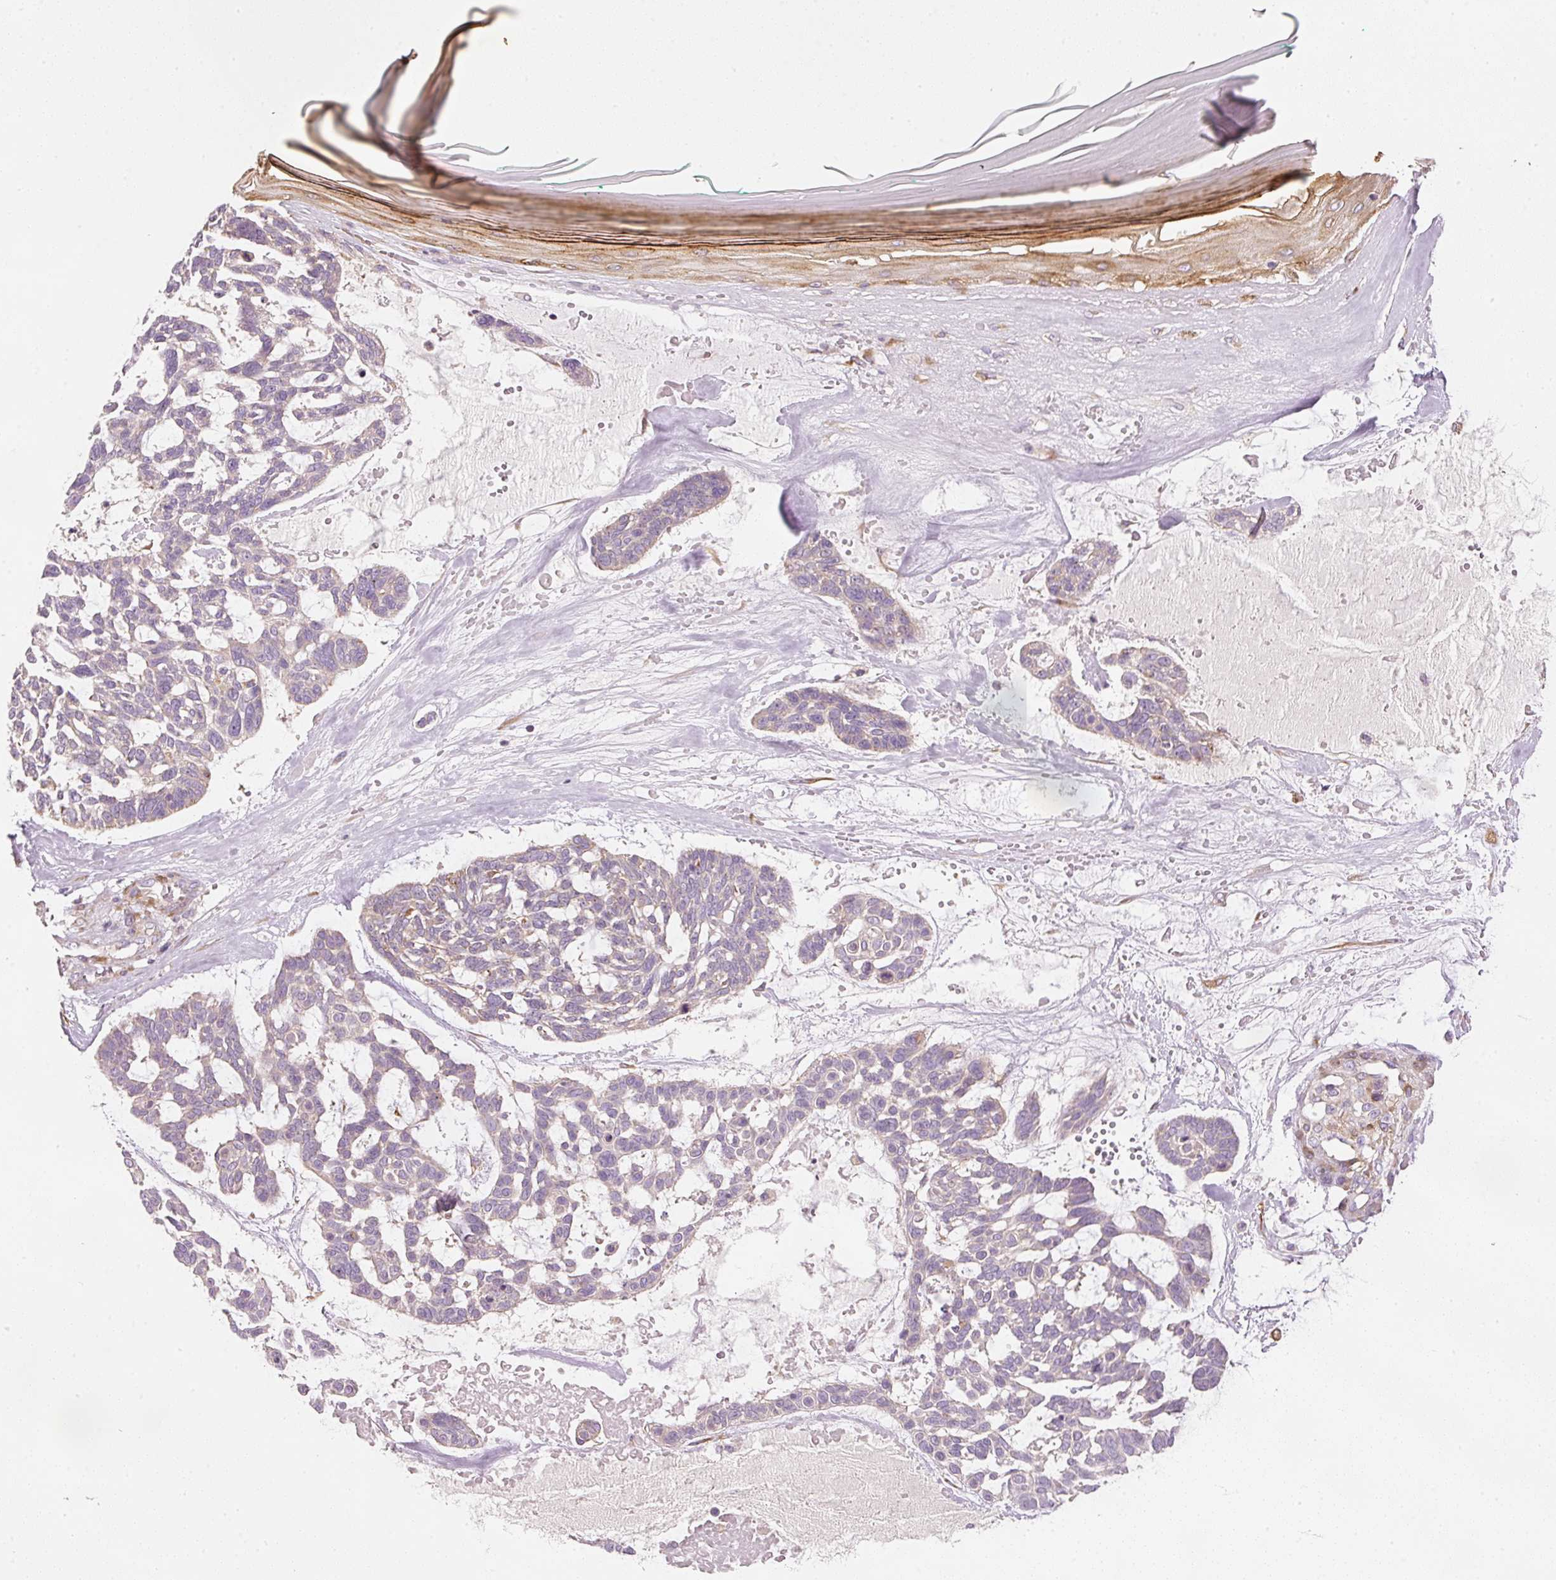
{"staining": {"intensity": "weak", "quantity": "<25%", "location": "cytoplasmic/membranous"}, "tissue": "skin cancer", "cell_type": "Tumor cells", "image_type": "cancer", "snomed": [{"axis": "morphology", "description": "Basal cell carcinoma"}, {"axis": "topography", "description": "Skin"}], "caption": "The photomicrograph exhibits no staining of tumor cells in skin cancer.", "gene": "RNF167", "patient": {"sex": "male", "age": 88}}